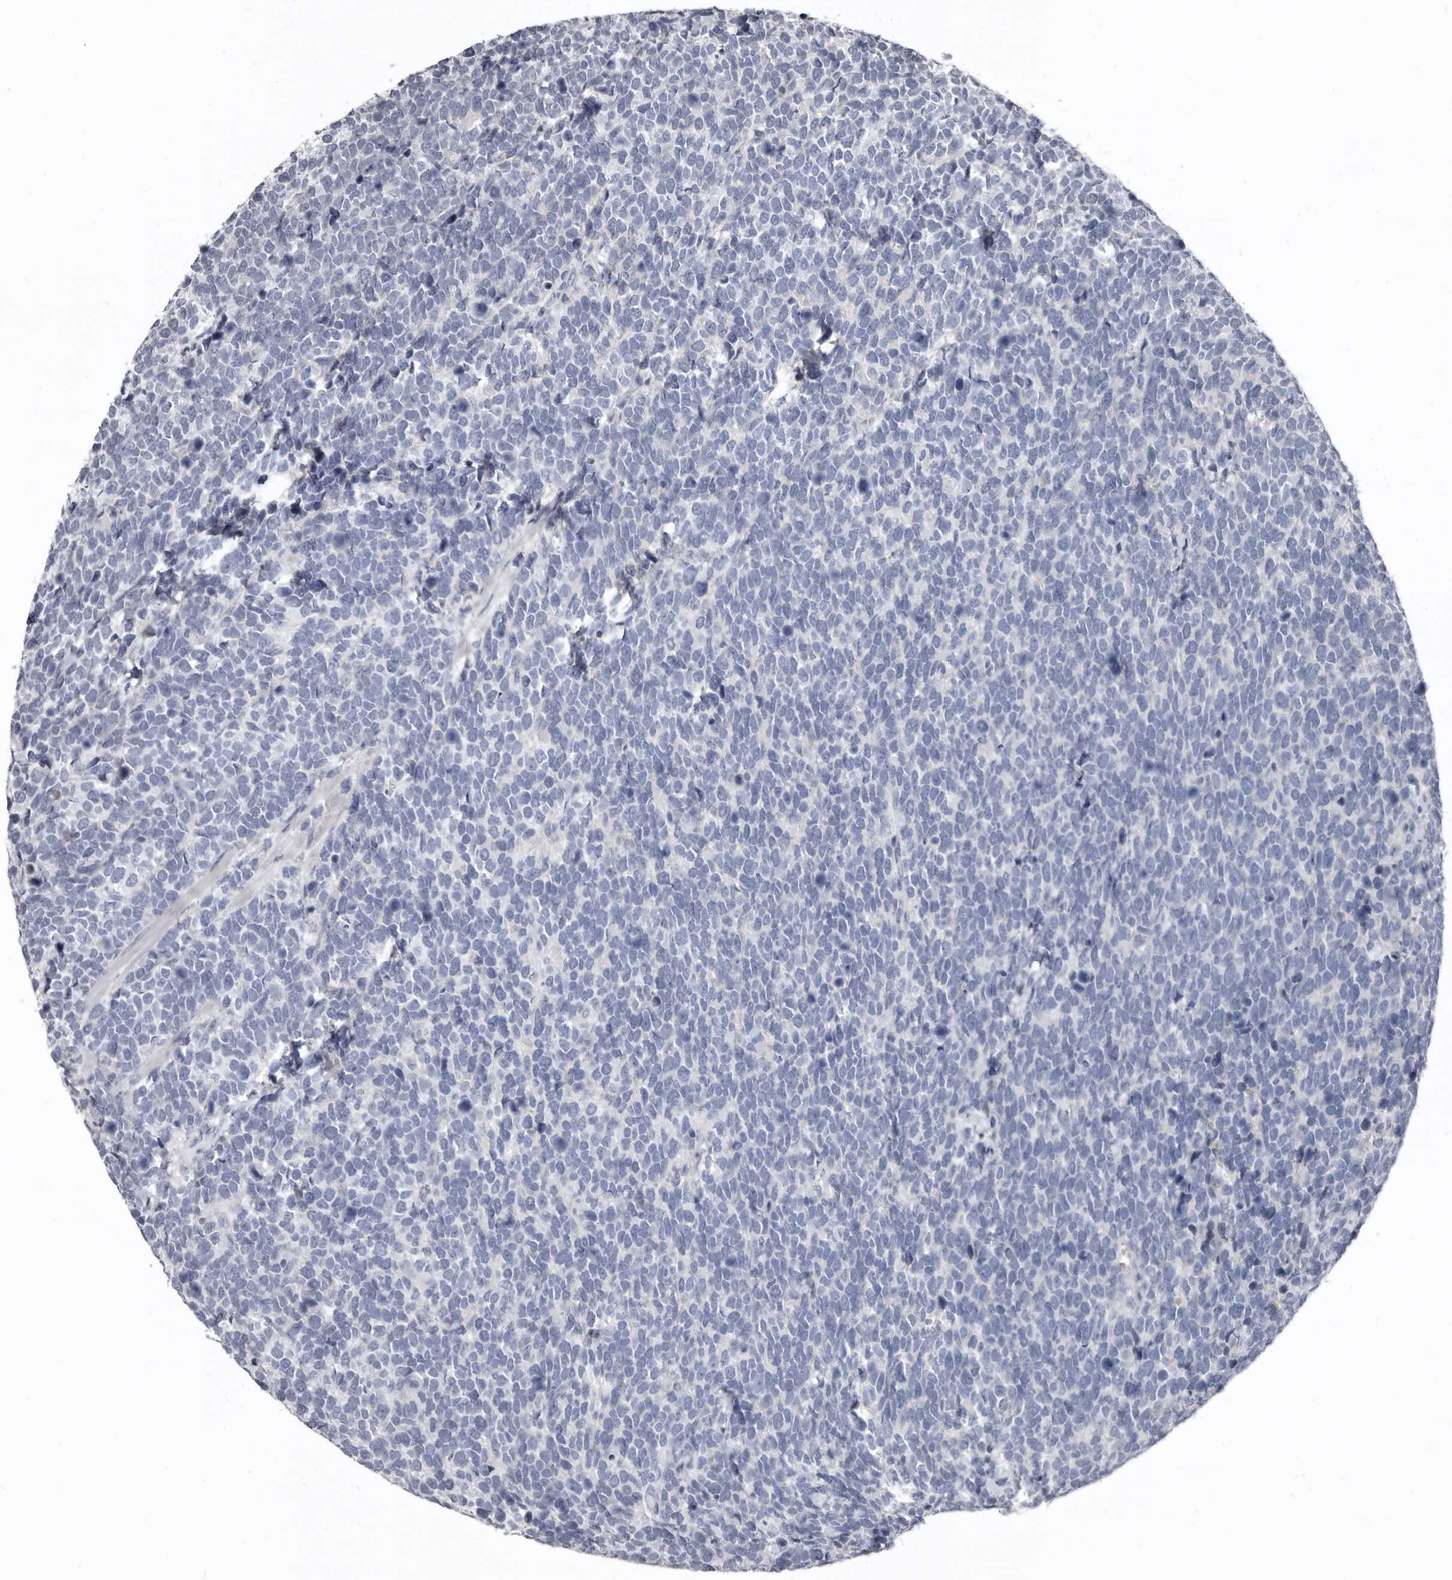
{"staining": {"intensity": "negative", "quantity": "none", "location": "none"}, "tissue": "urothelial cancer", "cell_type": "Tumor cells", "image_type": "cancer", "snomed": [{"axis": "morphology", "description": "Urothelial carcinoma, High grade"}, {"axis": "topography", "description": "Urinary bladder"}], "caption": "Immunohistochemical staining of urothelial carcinoma (high-grade) demonstrates no significant staining in tumor cells.", "gene": "GREB1", "patient": {"sex": "female", "age": 82}}